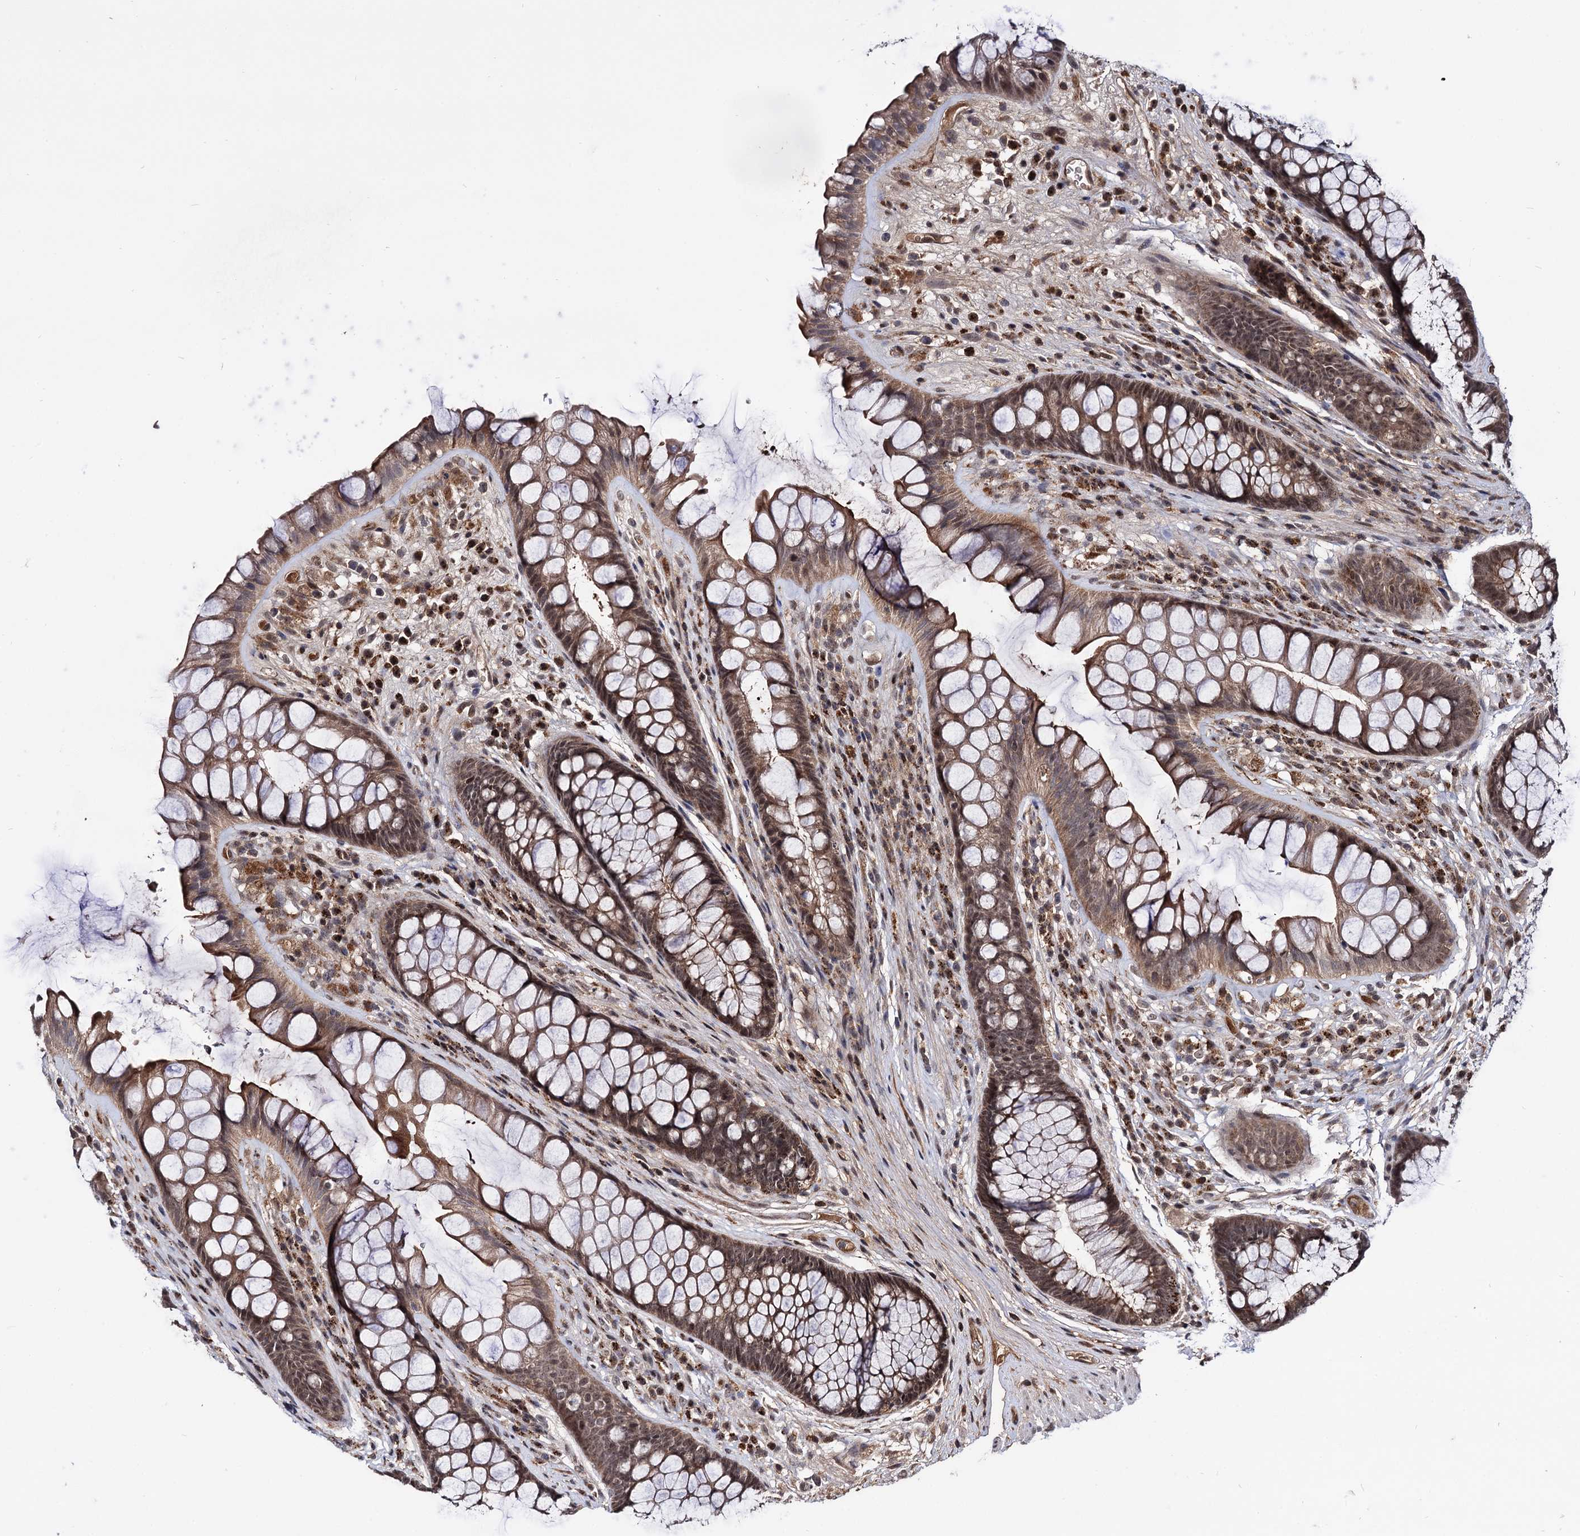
{"staining": {"intensity": "moderate", "quantity": ">75%", "location": "cytoplasmic/membranous"}, "tissue": "rectum", "cell_type": "Glandular cells", "image_type": "normal", "snomed": [{"axis": "morphology", "description": "Normal tissue, NOS"}, {"axis": "topography", "description": "Rectum"}], "caption": "Protein staining of normal rectum exhibits moderate cytoplasmic/membranous staining in approximately >75% of glandular cells.", "gene": "MICAL2", "patient": {"sex": "male", "age": 74}}